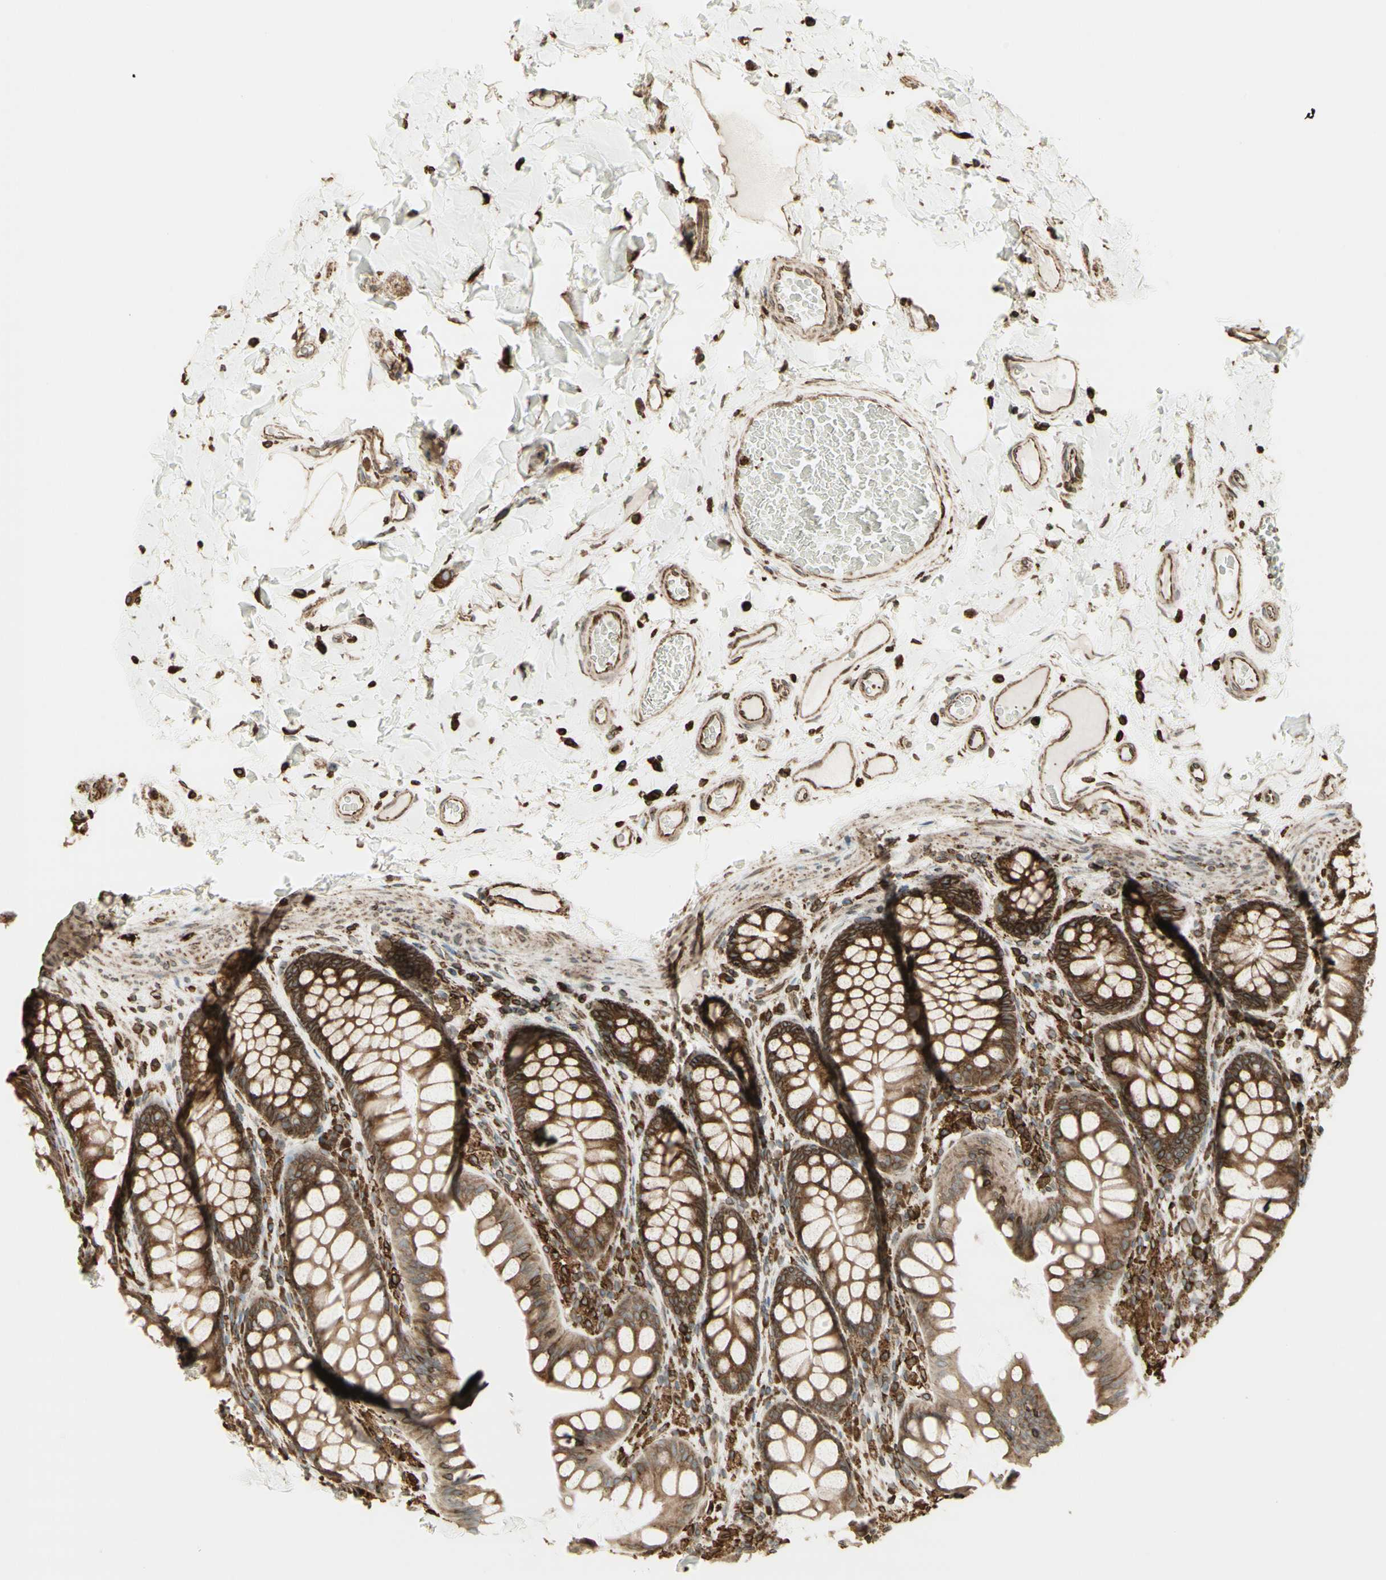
{"staining": {"intensity": "moderate", "quantity": ">75%", "location": "cytoplasmic/membranous"}, "tissue": "colon", "cell_type": "Endothelial cells", "image_type": "normal", "snomed": [{"axis": "morphology", "description": "Normal tissue, NOS"}, {"axis": "topography", "description": "Colon"}], "caption": "Unremarkable colon was stained to show a protein in brown. There is medium levels of moderate cytoplasmic/membranous staining in about >75% of endothelial cells.", "gene": "CANX", "patient": {"sex": "female", "age": 55}}